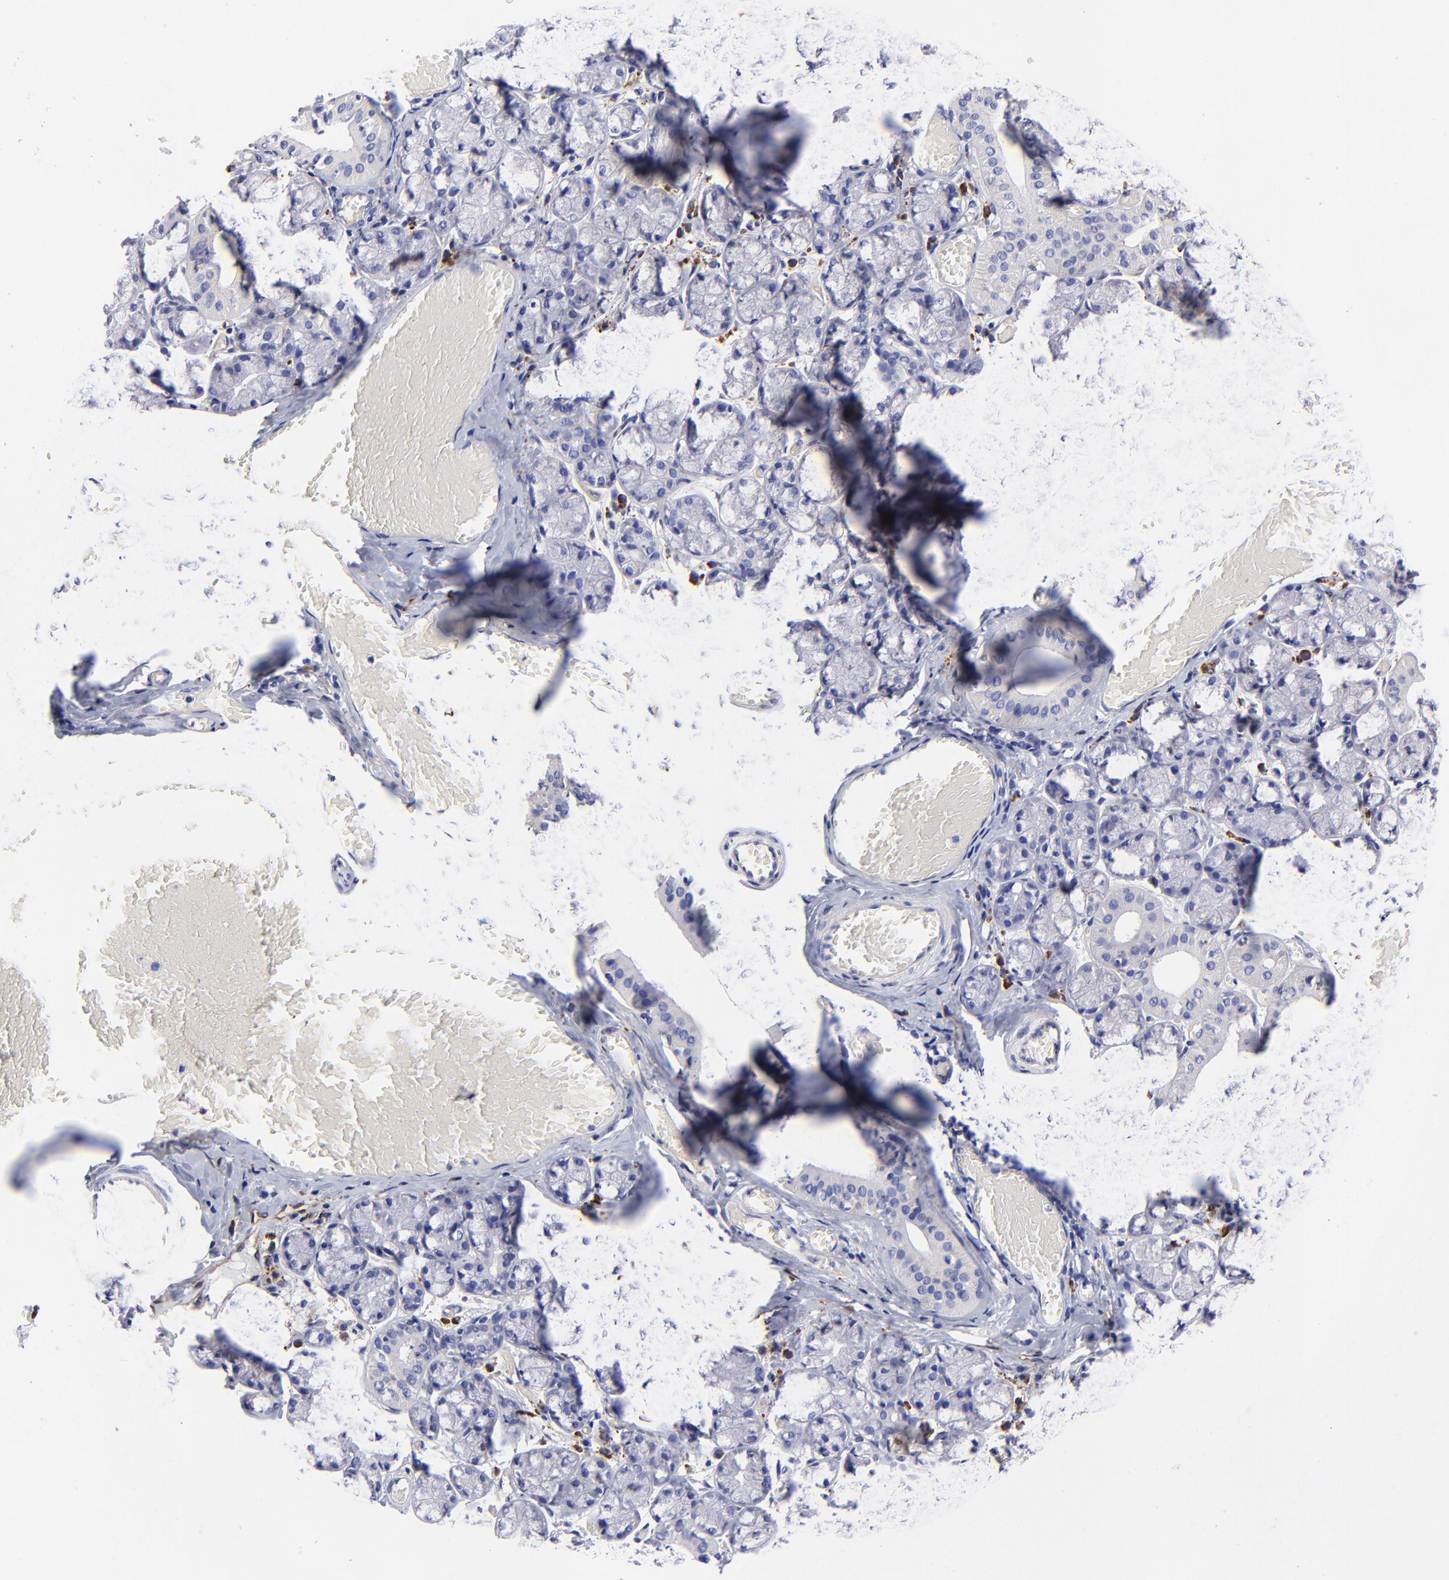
{"staining": {"intensity": "weak", "quantity": "<25%", "location": "cytoplasmic/membranous"}, "tissue": "salivary gland", "cell_type": "Glandular cells", "image_type": "normal", "snomed": [{"axis": "morphology", "description": "Normal tissue, NOS"}, {"axis": "topography", "description": "Salivary gland"}], "caption": "Histopathology image shows no significant protein expression in glandular cells of normal salivary gland.", "gene": "PPFIBP1", "patient": {"sex": "female", "age": 24}}